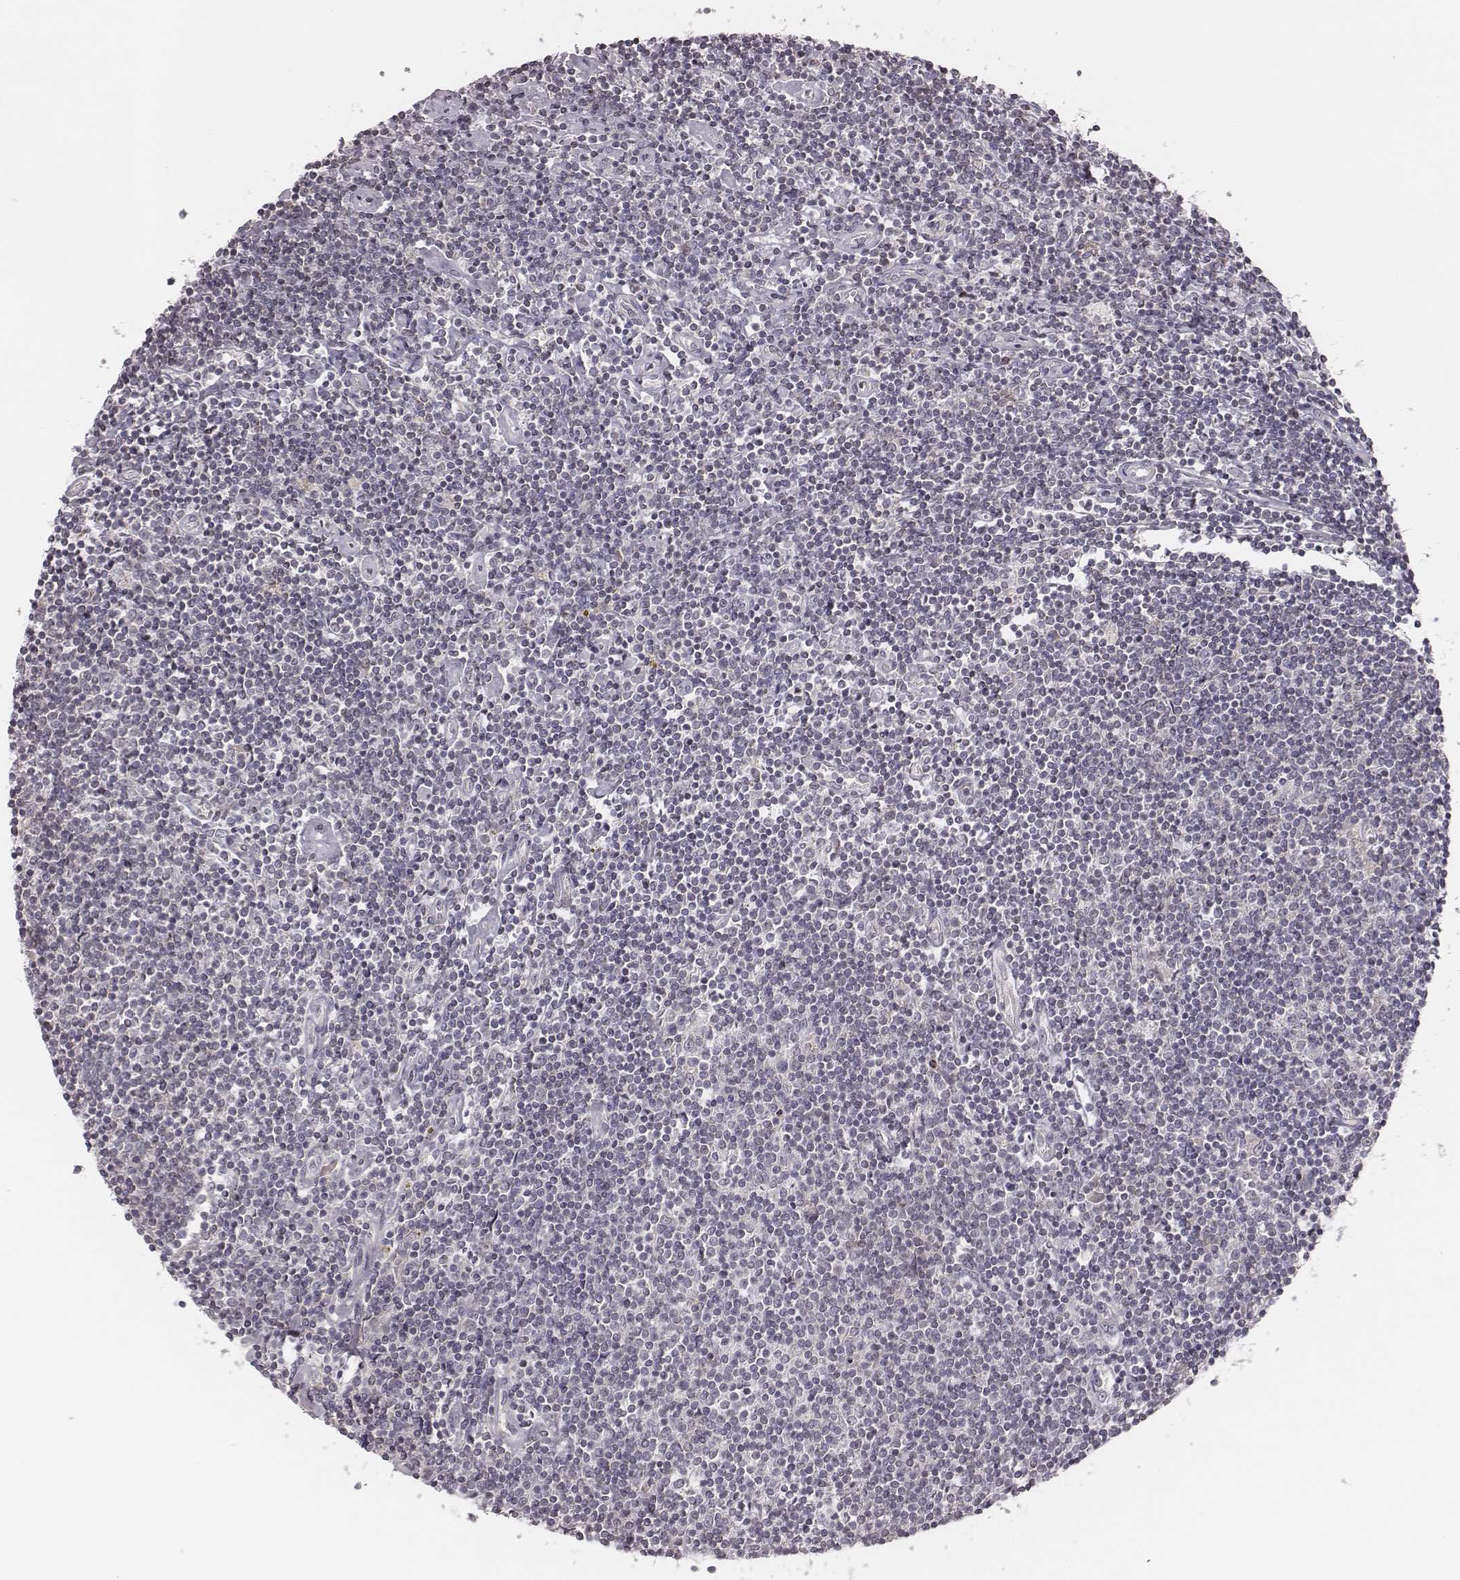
{"staining": {"intensity": "negative", "quantity": "none", "location": "none"}, "tissue": "lymphoma", "cell_type": "Tumor cells", "image_type": "cancer", "snomed": [{"axis": "morphology", "description": "Hodgkin's disease, NOS"}, {"axis": "topography", "description": "Lymph node"}], "caption": "A high-resolution histopathology image shows immunohistochemistry (IHC) staining of lymphoma, which displays no significant expression in tumor cells.", "gene": "TLX3", "patient": {"sex": "male", "age": 40}}